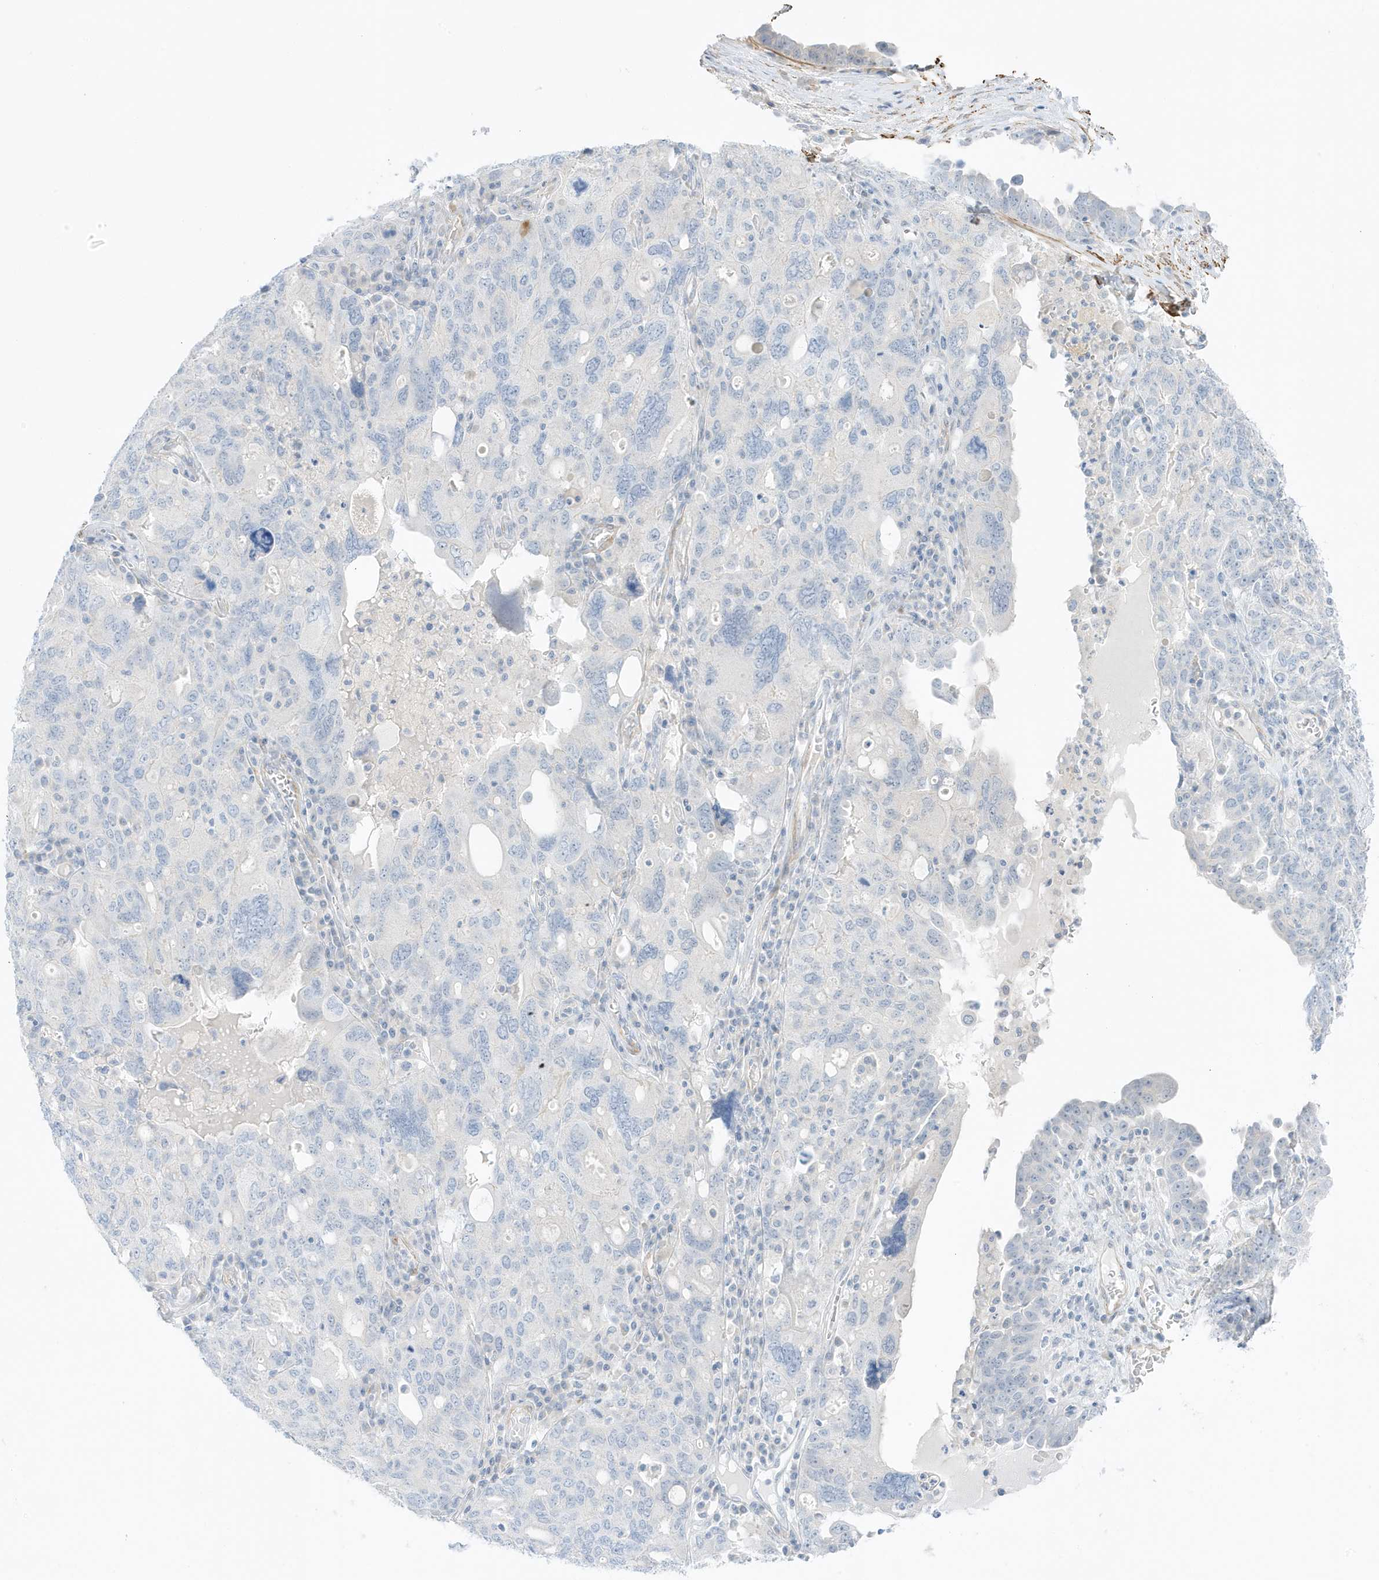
{"staining": {"intensity": "negative", "quantity": "none", "location": "none"}, "tissue": "ovarian cancer", "cell_type": "Tumor cells", "image_type": "cancer", "snomed": [{"axis": "morphology", "description": "Carcinoma, endometroid"}, {"axis": "topography", "description": "Ovary"}], "caption": "IHC photomicrograph of human ovarian cancer (endometroid carcinoma) stained for a protein (brown), which shows no staining in tumor cells.", "gene": "SLC22A13", "patient": {"sex": "female", "age": 62}}